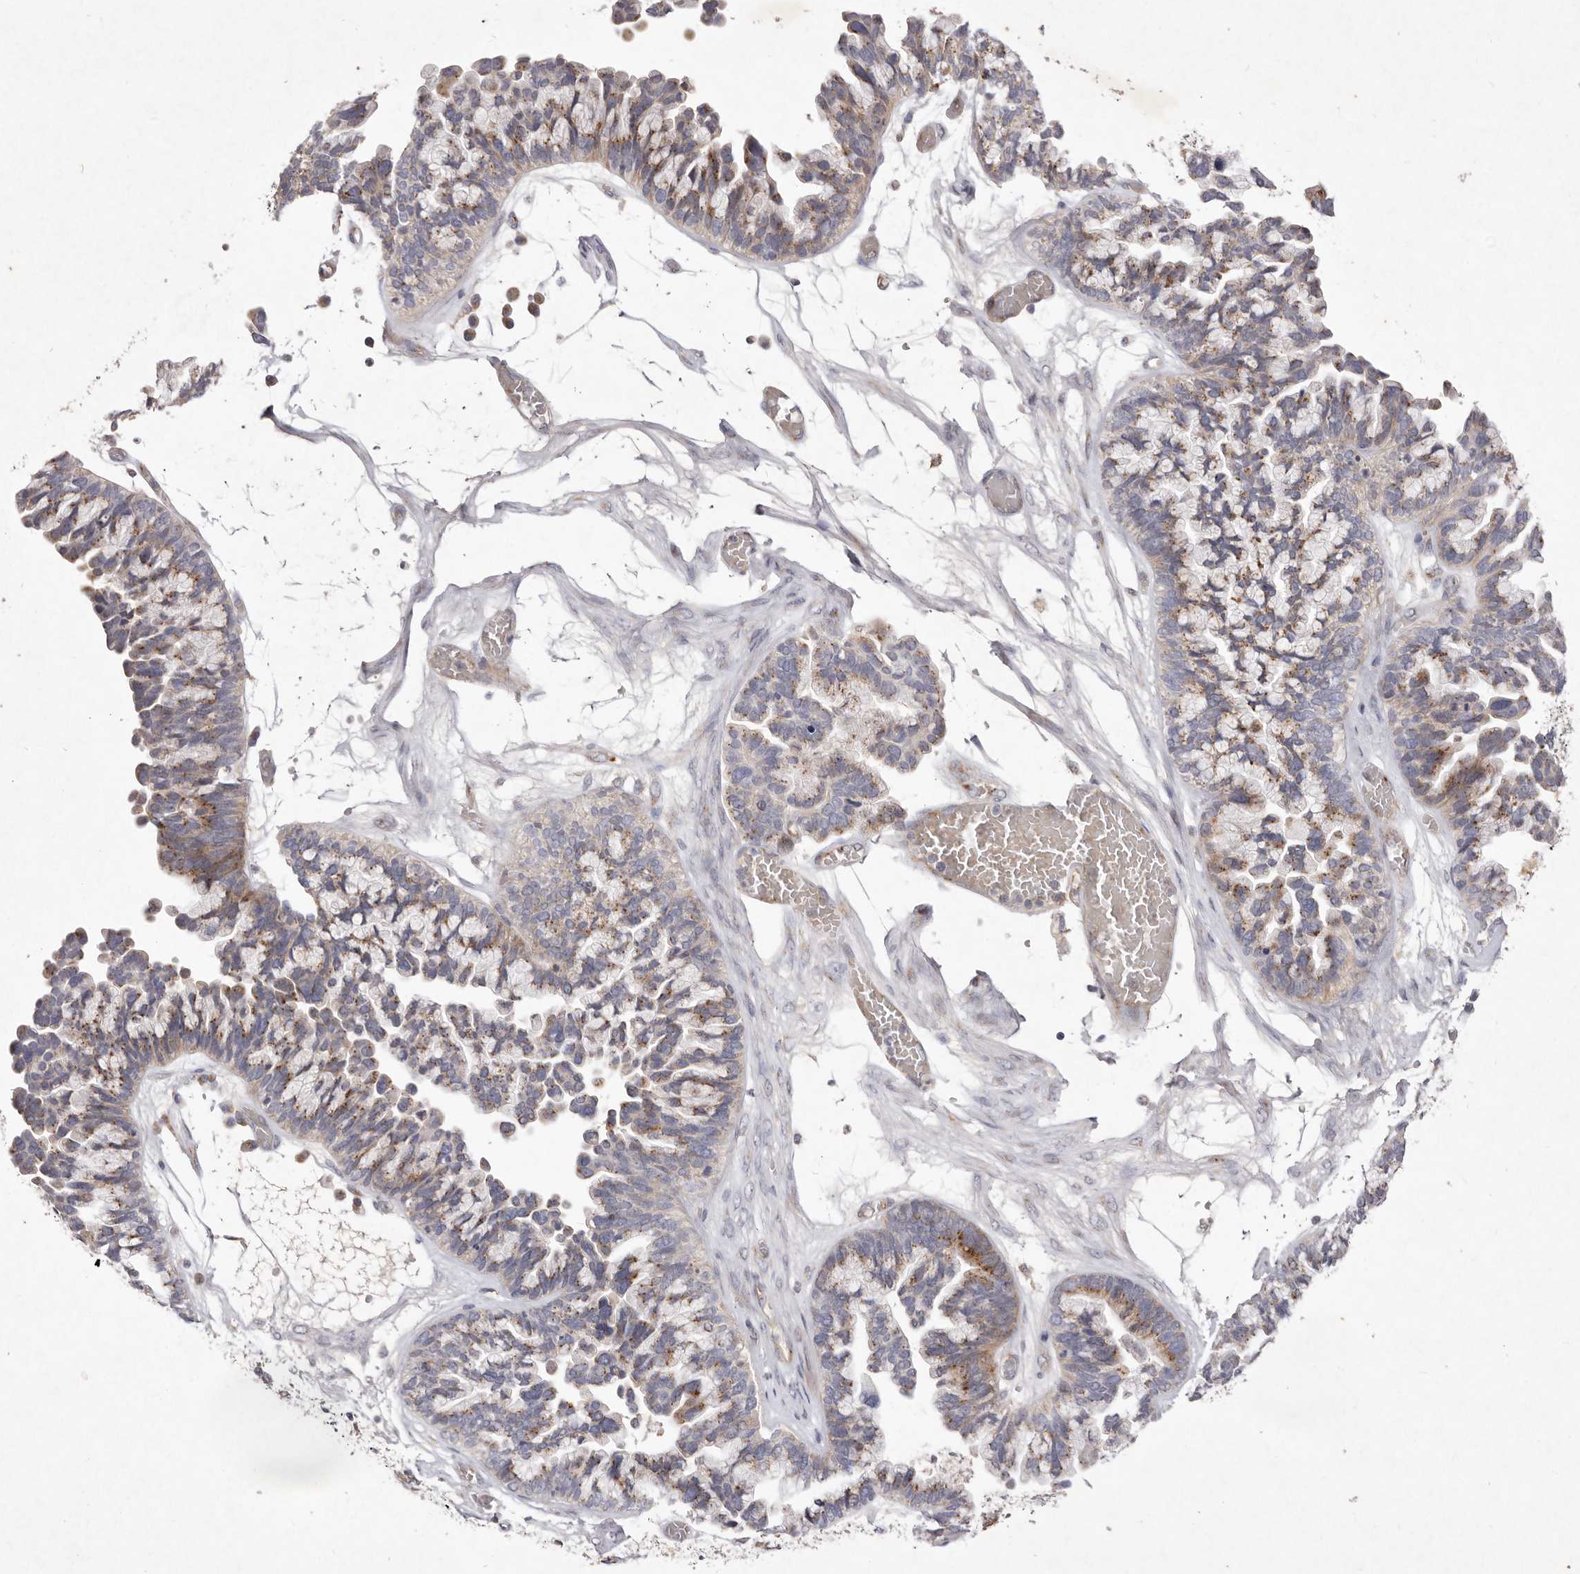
{"staining": {"intensity": "moderate", "quantity": ">75%", "location": "cytoplasmic/membranous"}, "tissue": "ovarian cancer", "cell_type": "Tumor cells", "image_type": "cancer", "snomed": [{"axis": "morphology", "description": "Cystadenocarcinoma, serous, NOS"}, {"axis": "topography", "description": "Ovary"}], "caption": "Ovarian cancer (serous cystadenocarcinoma) tissue exhibits moderate cytoplasmic/membranous staining in approximately >75% of tumor cells, visualized by immunohistochemistry.", "gene": "USP24", "patient": {"sex": "female", "age": 56}}